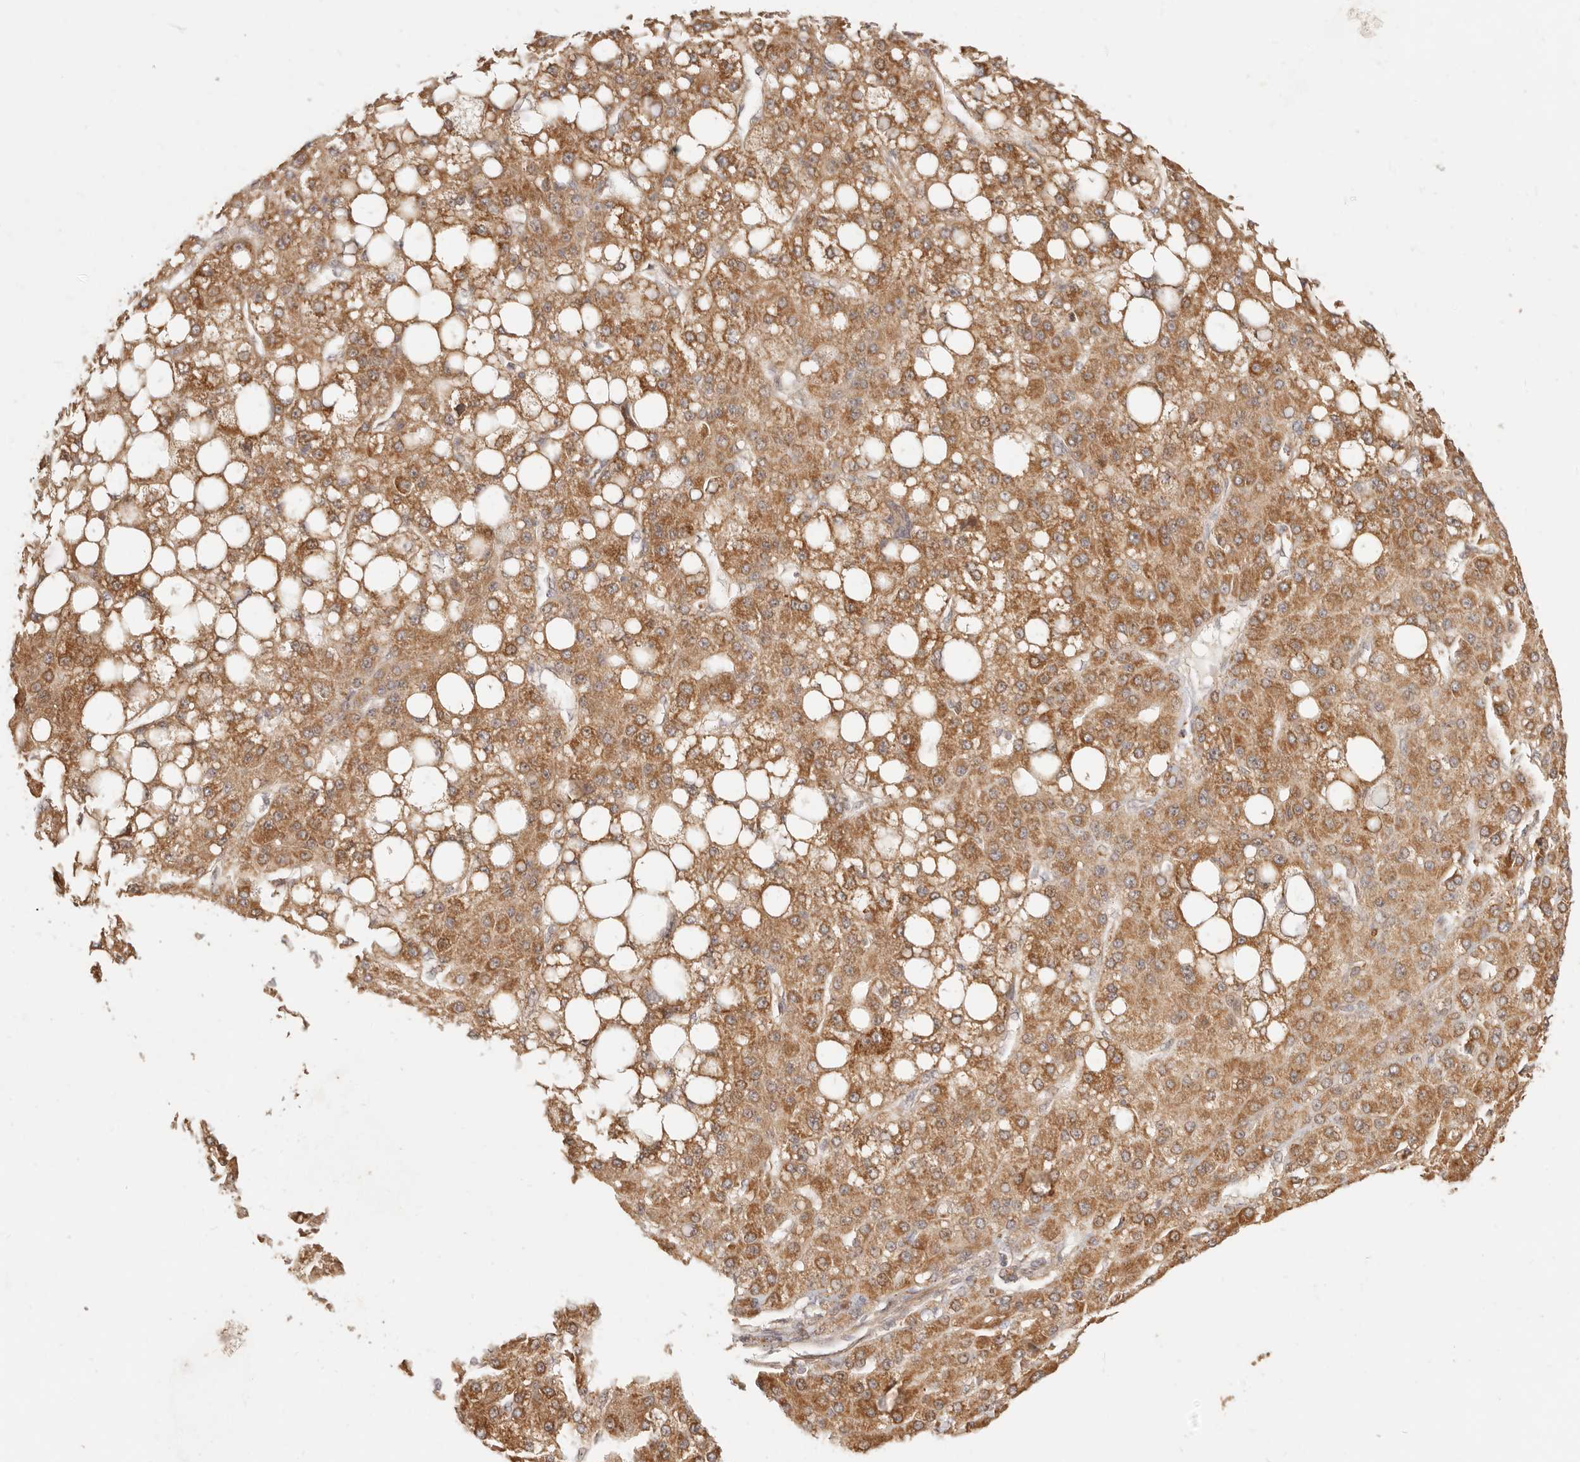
{"staining": {"intensity": "moderate", "quantity": ">75%", "location": "cytoplasmic/membranous"}, "tissue": "liver cancer", "cell_type": "Tumor cells", "image_type": "cancer", "snomed": [{"axis": "morphology", "description": "Carcinoma, Hepatocellular, NOS"}, {"axis": "topography", "description": "Liver"}], "caption": "Liver cancer stained with a protein marker displays moderate staining in tumor cells.", "gene": "TIMM17A", "patient": {"sex": "male", "age": 67}}